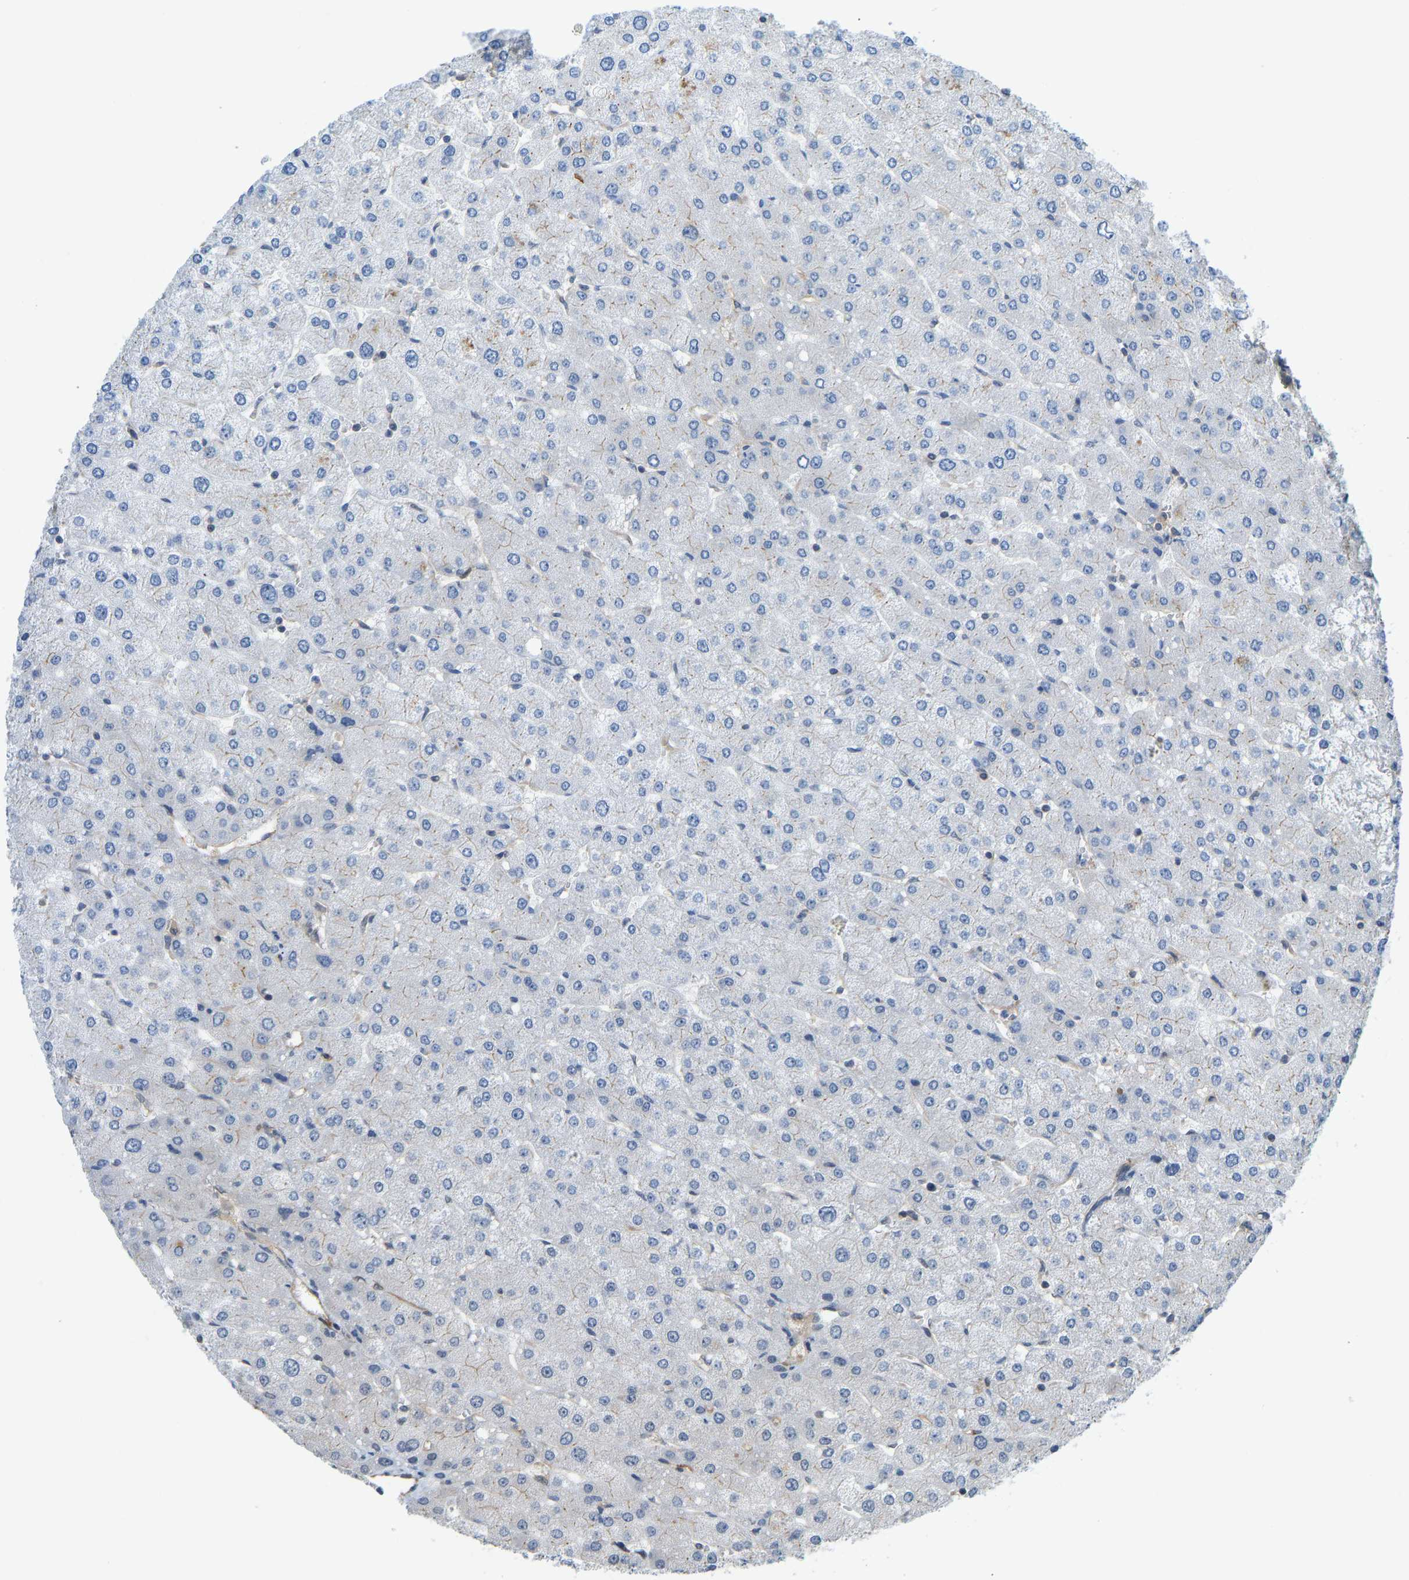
{"staining": {"intensity": "negative", "quantity": "none", "location": "none"}, "tissue": "liver", "cell_type": "Cholangiocytes", "image_type": "normal", "snomed": [{"axis": "morphology", "description": "Normal tissue, NOS"}, {"axis": "topography", "description": "Liver"}], "caption": "High magnification brightfield microscopy of normal liver stained with DAB (brown) and counterstained with hematoxylin (blue): cholangiocytes show no significant staining. Nuclei are stained in blue.", "gene": "CCT8", "patient": {"sex": "male", "age": 55}}